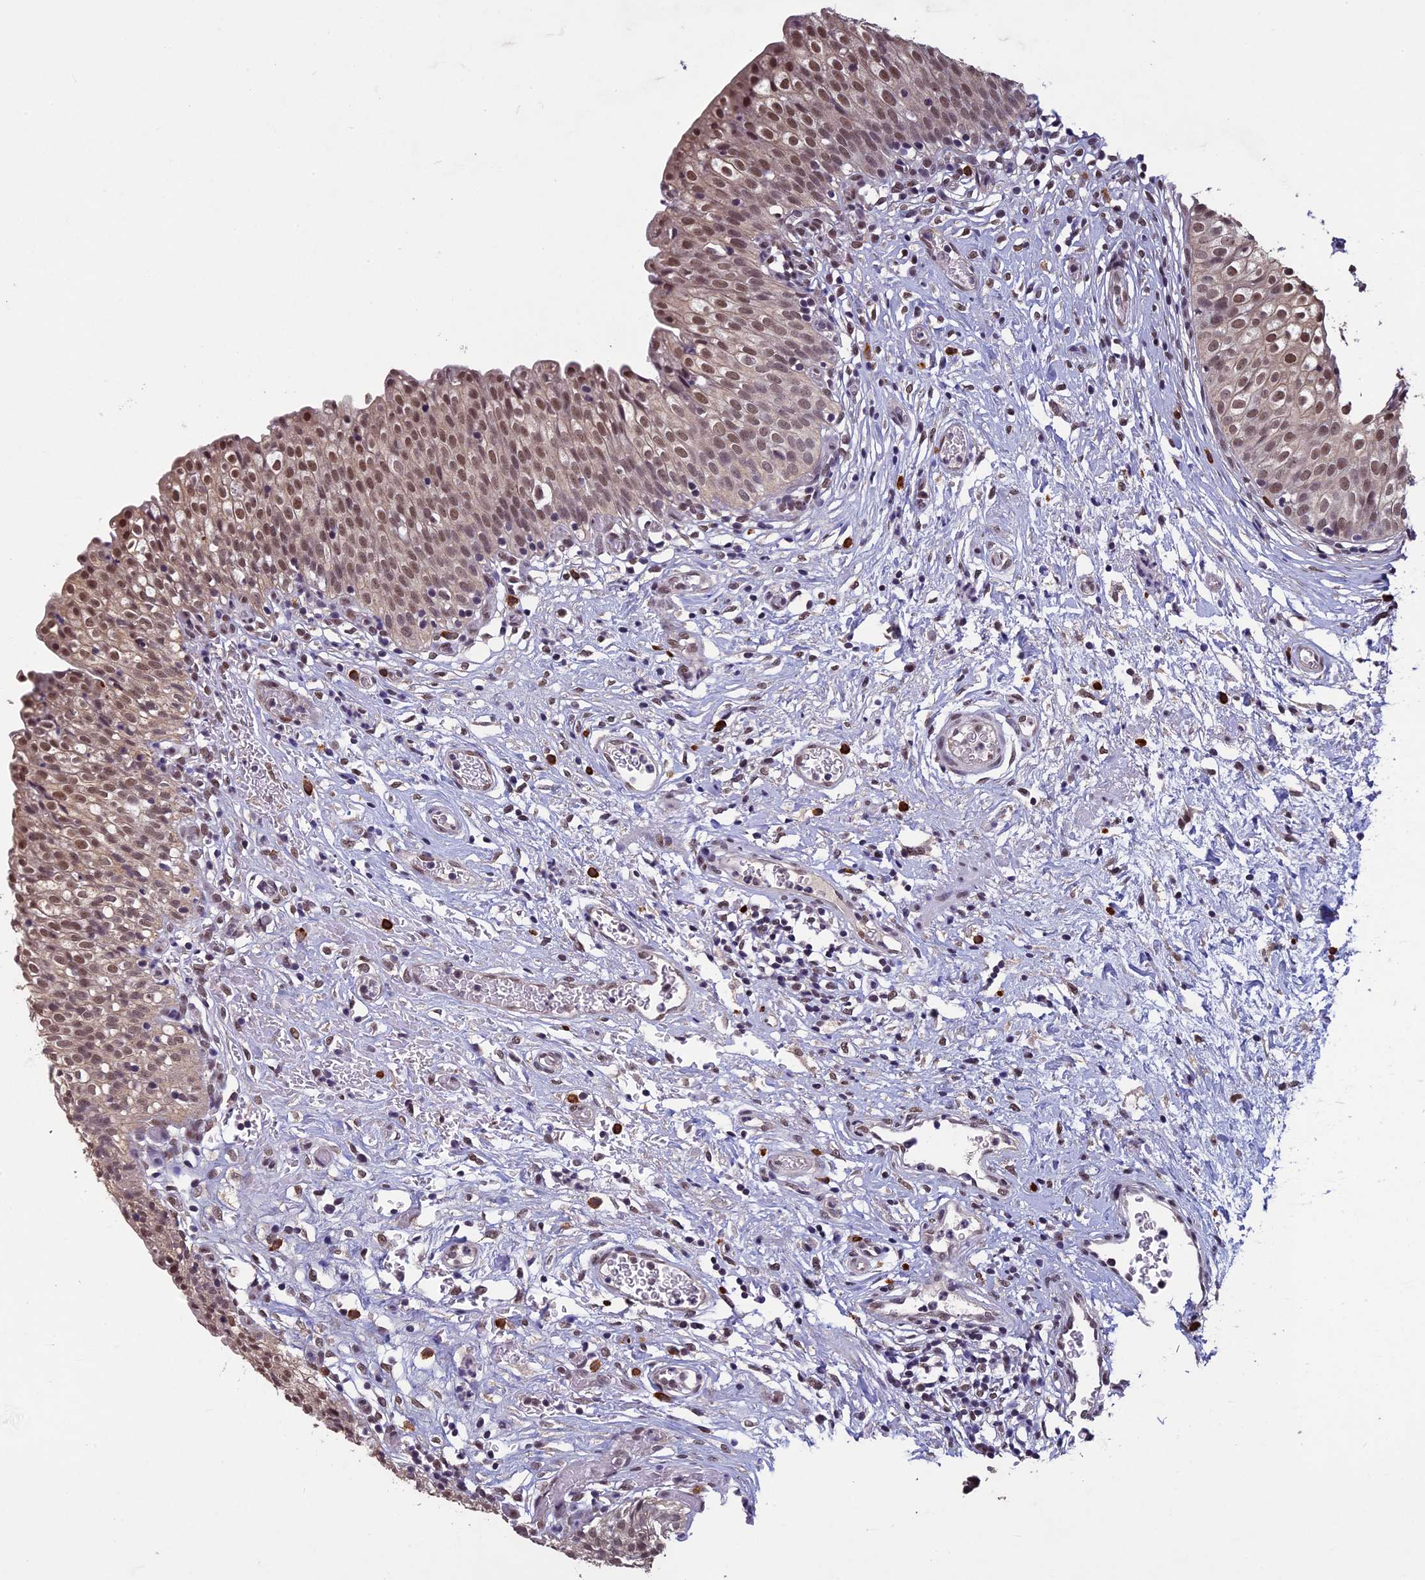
{"staining": {"intensity": "moderate", "quantity": ">75%", "location": "nuclear"}, "tissue": "urinary bladder", "cell_type": "Urothelial cells", "image_type": "normal", "snomed": [{"axis": "morphology", "description": "Normal tissue, NOS"}, {"axis": "topography", "description": "Urinary bladder"}], "caption": "Urinary bladder stained with IHC demonstrates moderate nuclear expression in approximately >75% of urothelial cells.", "gene": "RNF40", "patient": {"sex": "male", "age": 55}}